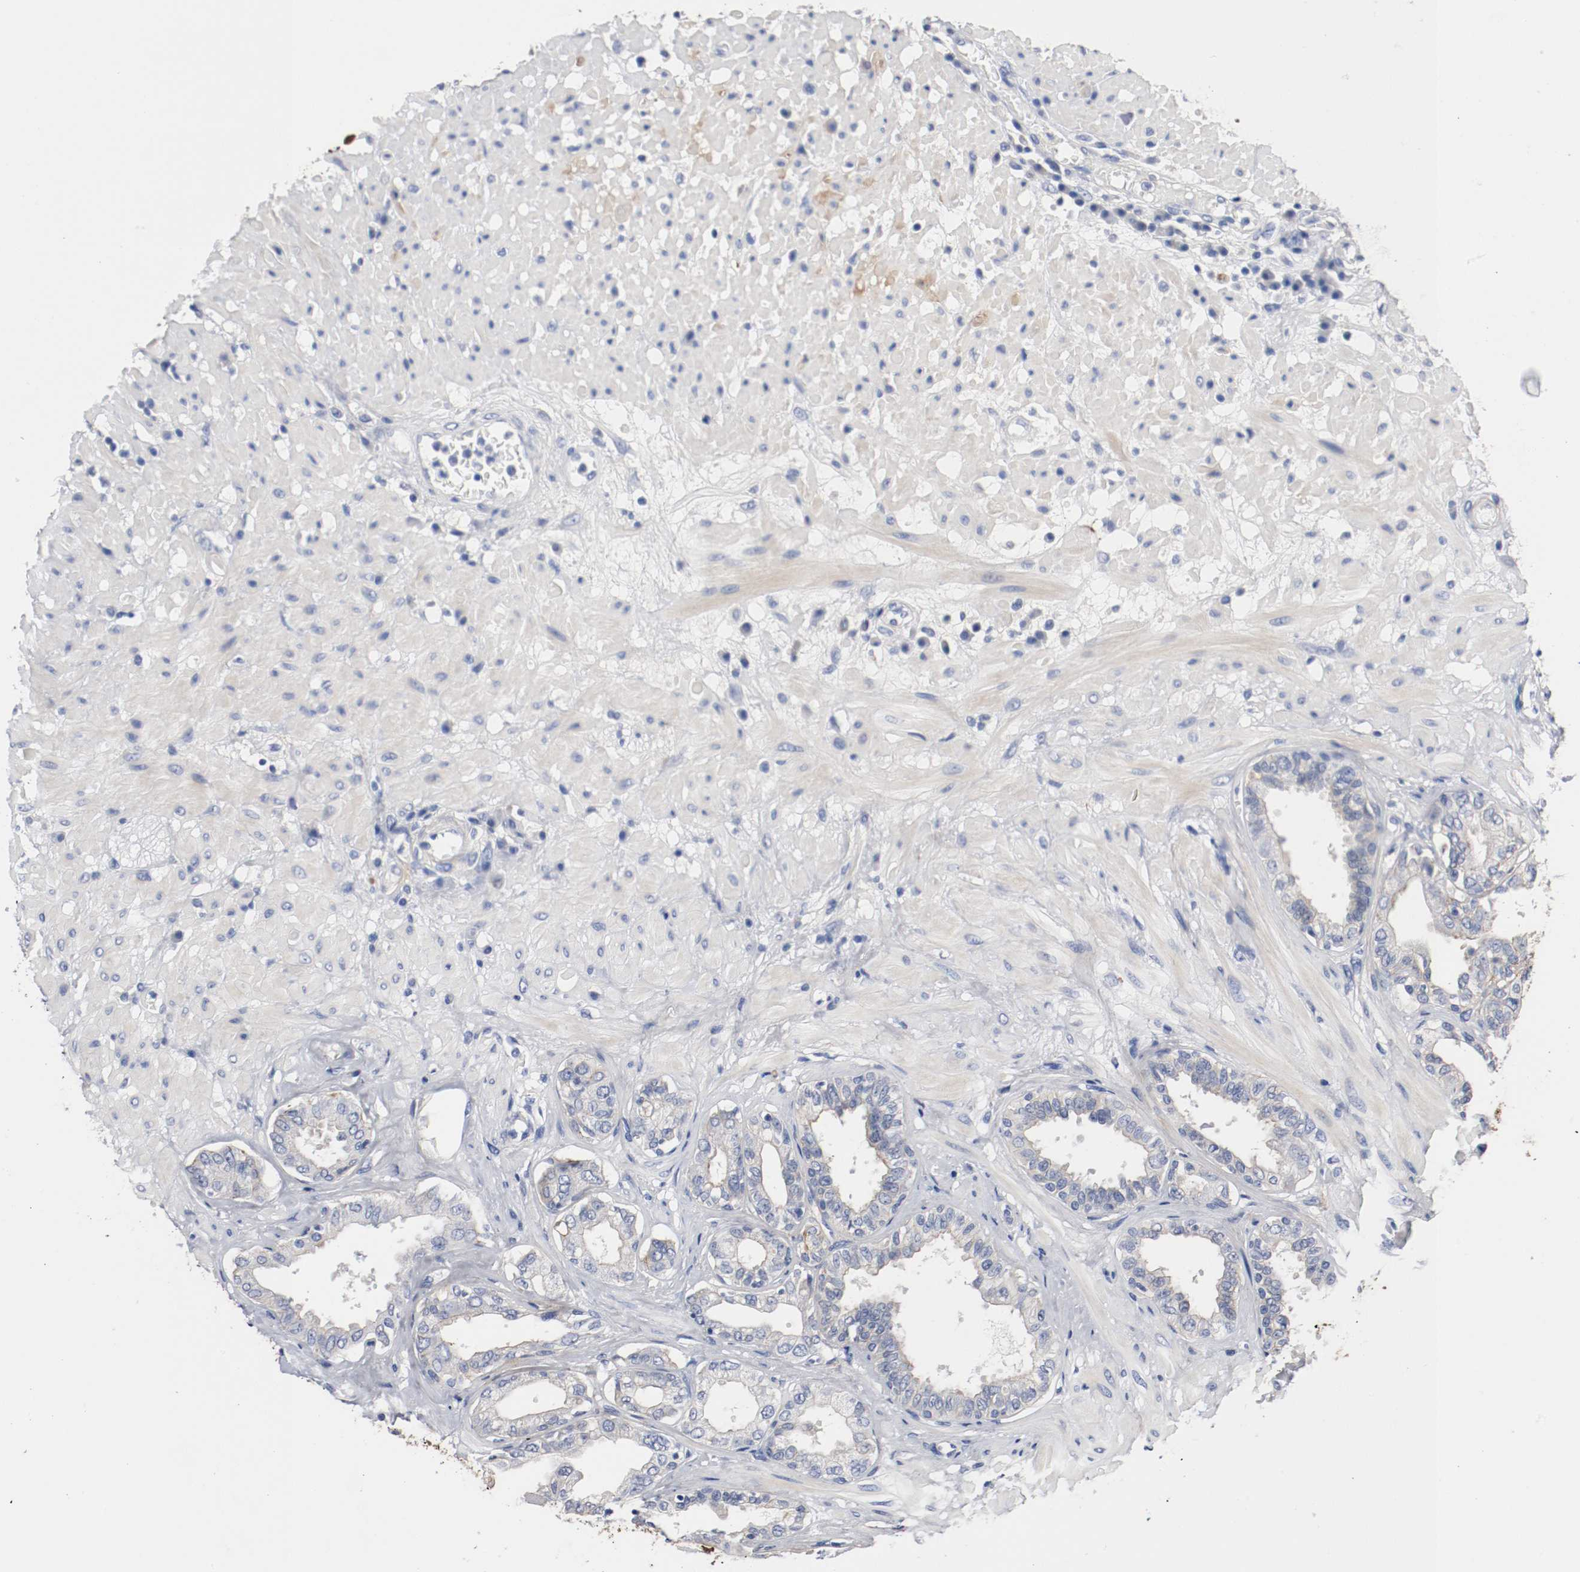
{"staining": {"intensity": "weak", "quantity": "25%-75%", "location": "cytoplasmic/membranous"}, "tissue": "seminal vesicle", "cell_type": "Glandular cells", "image_type": "normal", "snomed": [{"axis": "morphology", "description": "Normal tissue, NOS"}, {"axis": "topography", "description": "Seminal veicle"}], "caption": "A low amount of weak cytoplasmic/membranous staining is appreciated in about 25%-75% of glandular cells in normal seminal vesicle.", "gene": "TNC", "patient": {"sex": "male", "age": 61}}